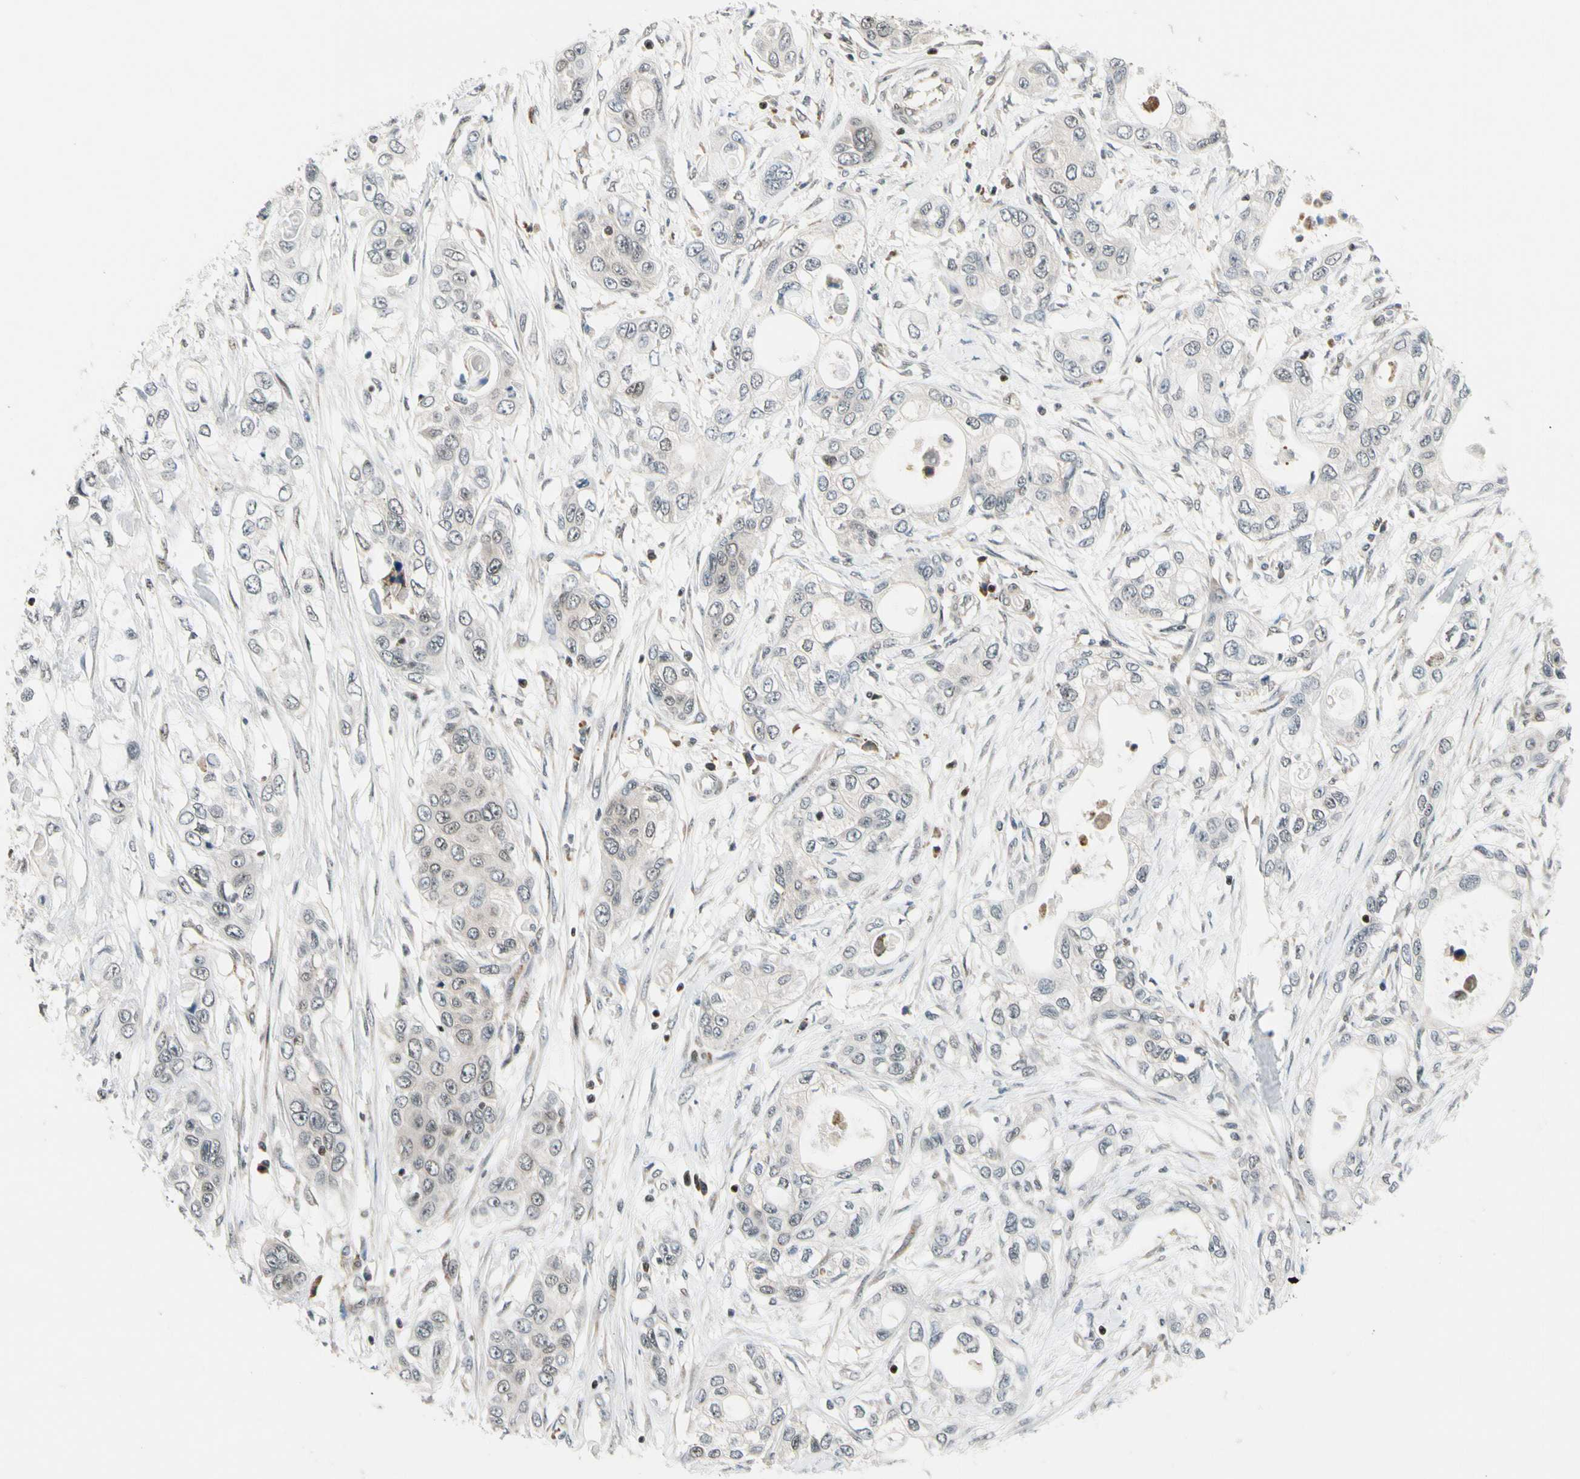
{"staining": {"intensity": "weak", "quantity": "<25%", "location": "cytoplasmic/membranous"}, "tissue": "pancreatic cancer", "cell_type": "Tumor cells", "image_type": "cancer", "snomed": [{"axis": "morphology", "description": "Adenocarcinoma, NOS"}, {"axis": "topography", "description": "Pancreas"}], "caption": "This is an immunohistochemistry photomicrograph of pancreatic cancer. There is no positivity in tumor cells.", "gene": "DAXX", "patient": {"sex": "female", "age": 70}}